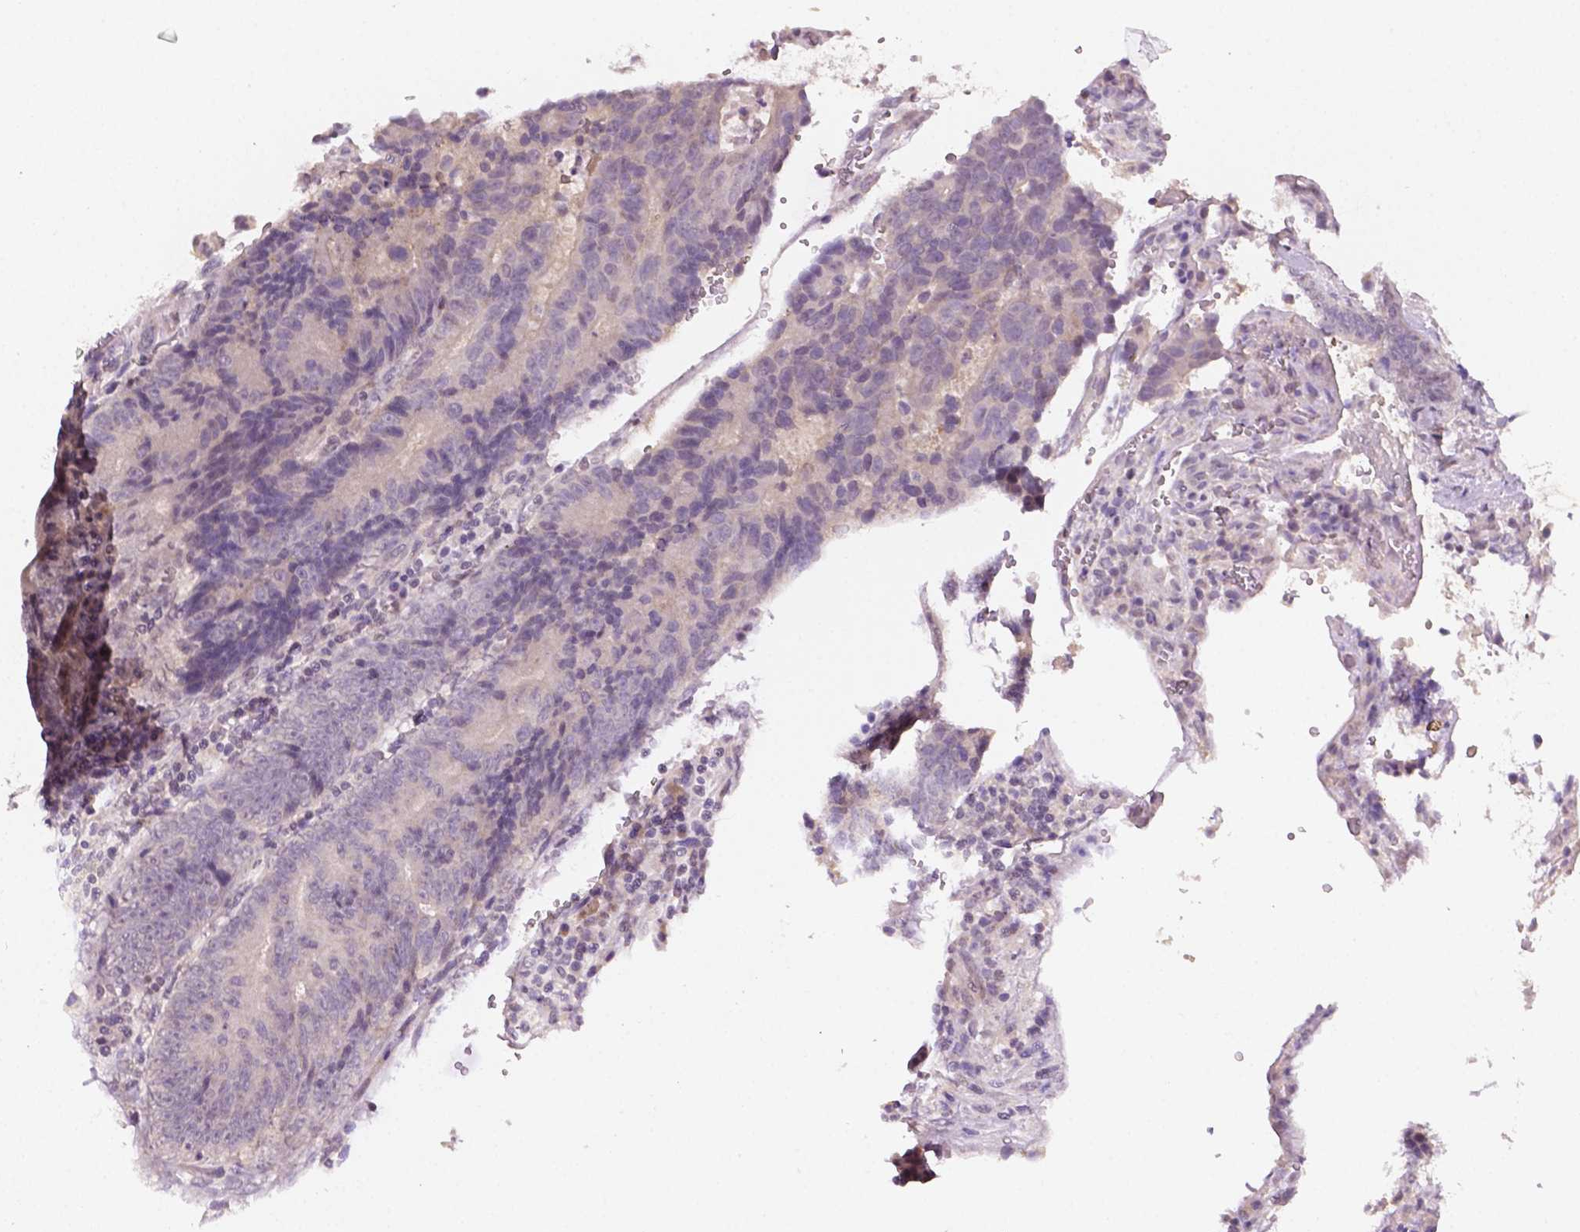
{"staining": {"intensity": "negative", "quantity": "none", "location": "none"}, "tissue": "colorectal cancer", "cell_type": "Tumor cells", "image_type": "cancer", "snomed": [{"axis": "morphology", "description": "Adenocarcinoma, NOS"}, {"axis": "topography", "description": "Colon"}], "caption": "This is a image of immunohistochemistry (IHC) staining of colorectal adenocarcinoma, which shows no positivity in tumor cells. The staining is performed using DAB brown chromogen with nuclei counter-stained in using hematoxylin.", "gene": "MROH6", "patient": {"sex": "female", "age": 48}}